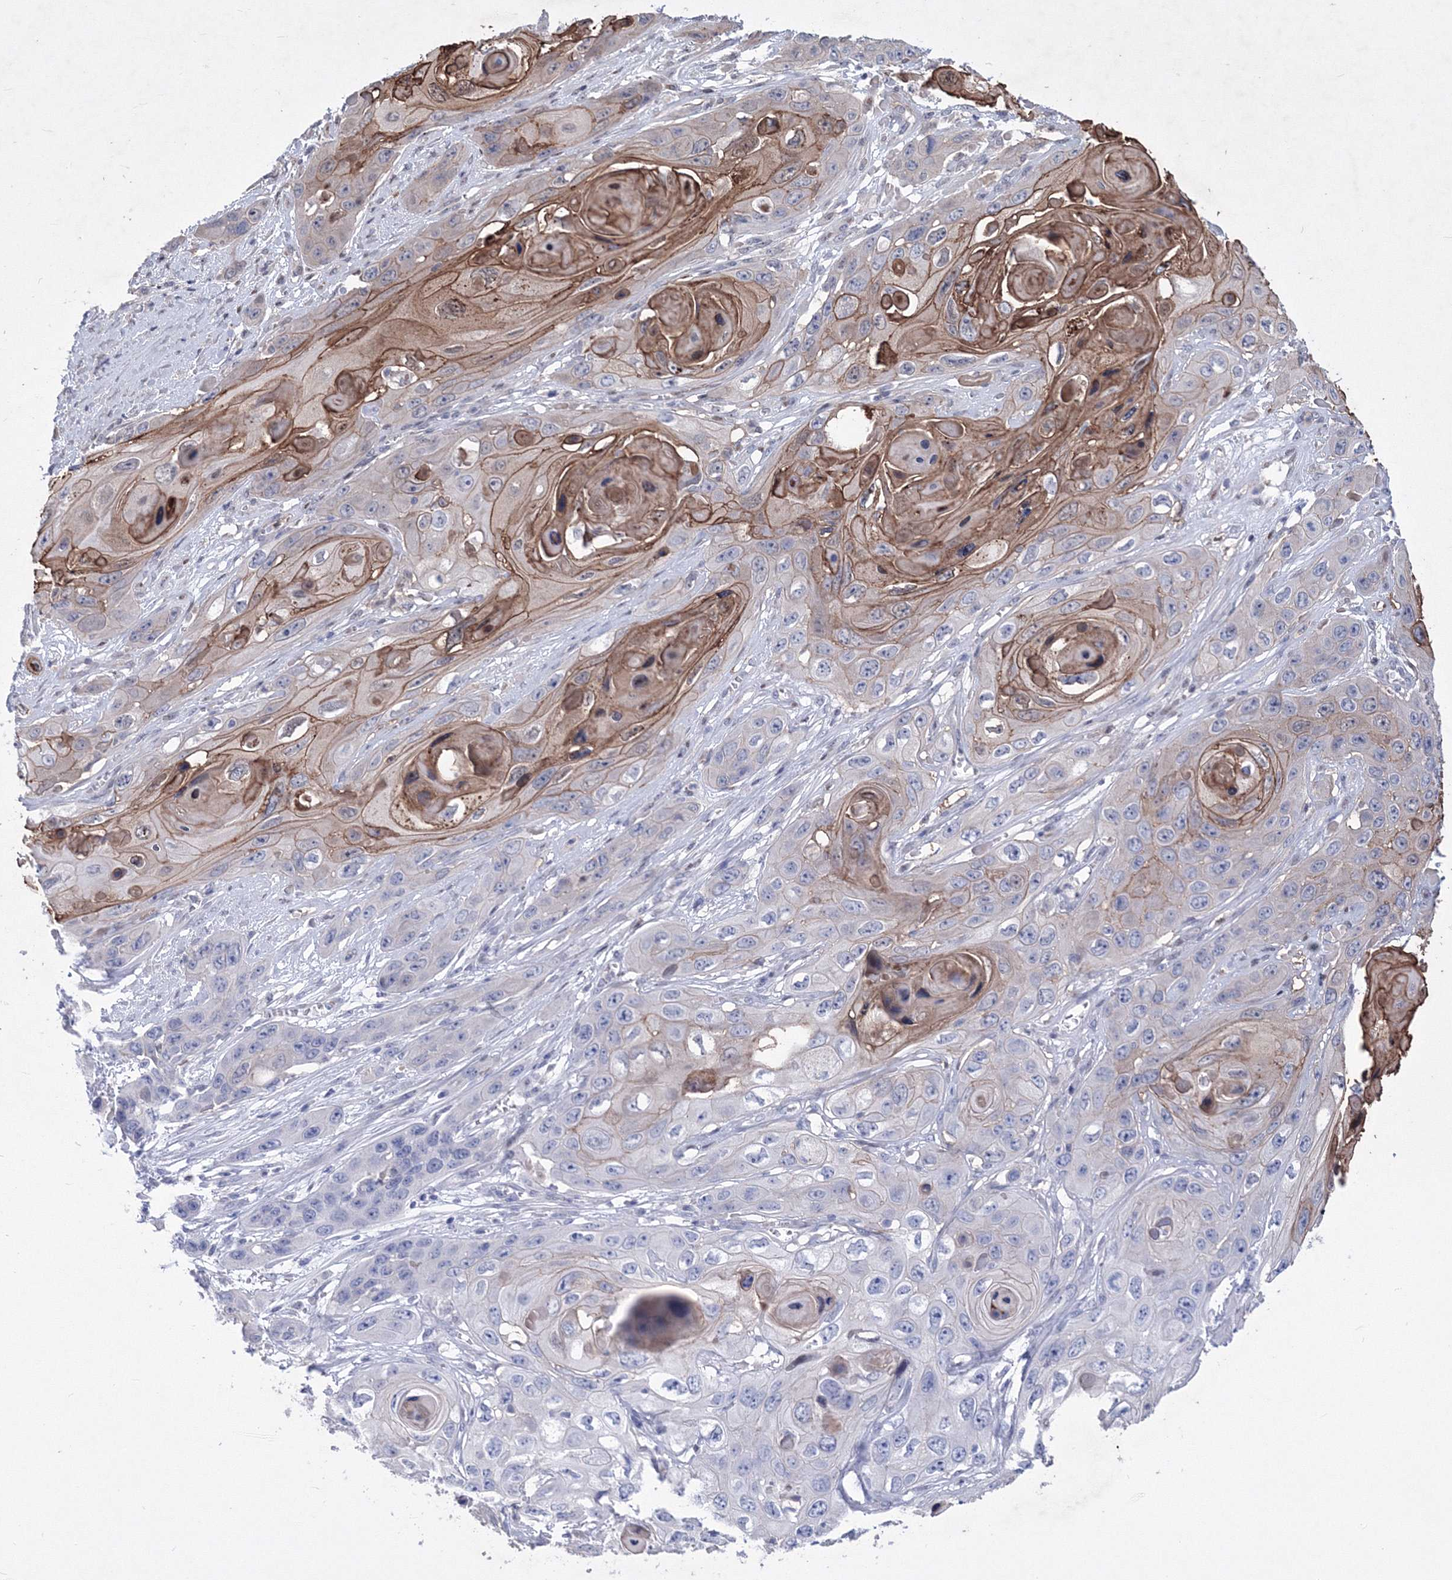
{"staining": {"intensity": "moderate", "quantity": "<25%", "location": "cytoplasmic/membranous"}, "tissue": "skin cancer", "cell_type": "Tumor cells", "image_type": "cancer", "snomed": [{"axis": "morphology", "description": "Squamous cell carcinoma, NOS"}, {"axis": "topography", "description": "Skin"}], "caption": "Protein staining by IHC demonstrates moderate cytoplasmic/membranous staining in approximately <25% of tumor cells in skin squamous cell carcinoma.", "gene": "RNPEPL1", "patient": {"sex": "male", "age": 55}}